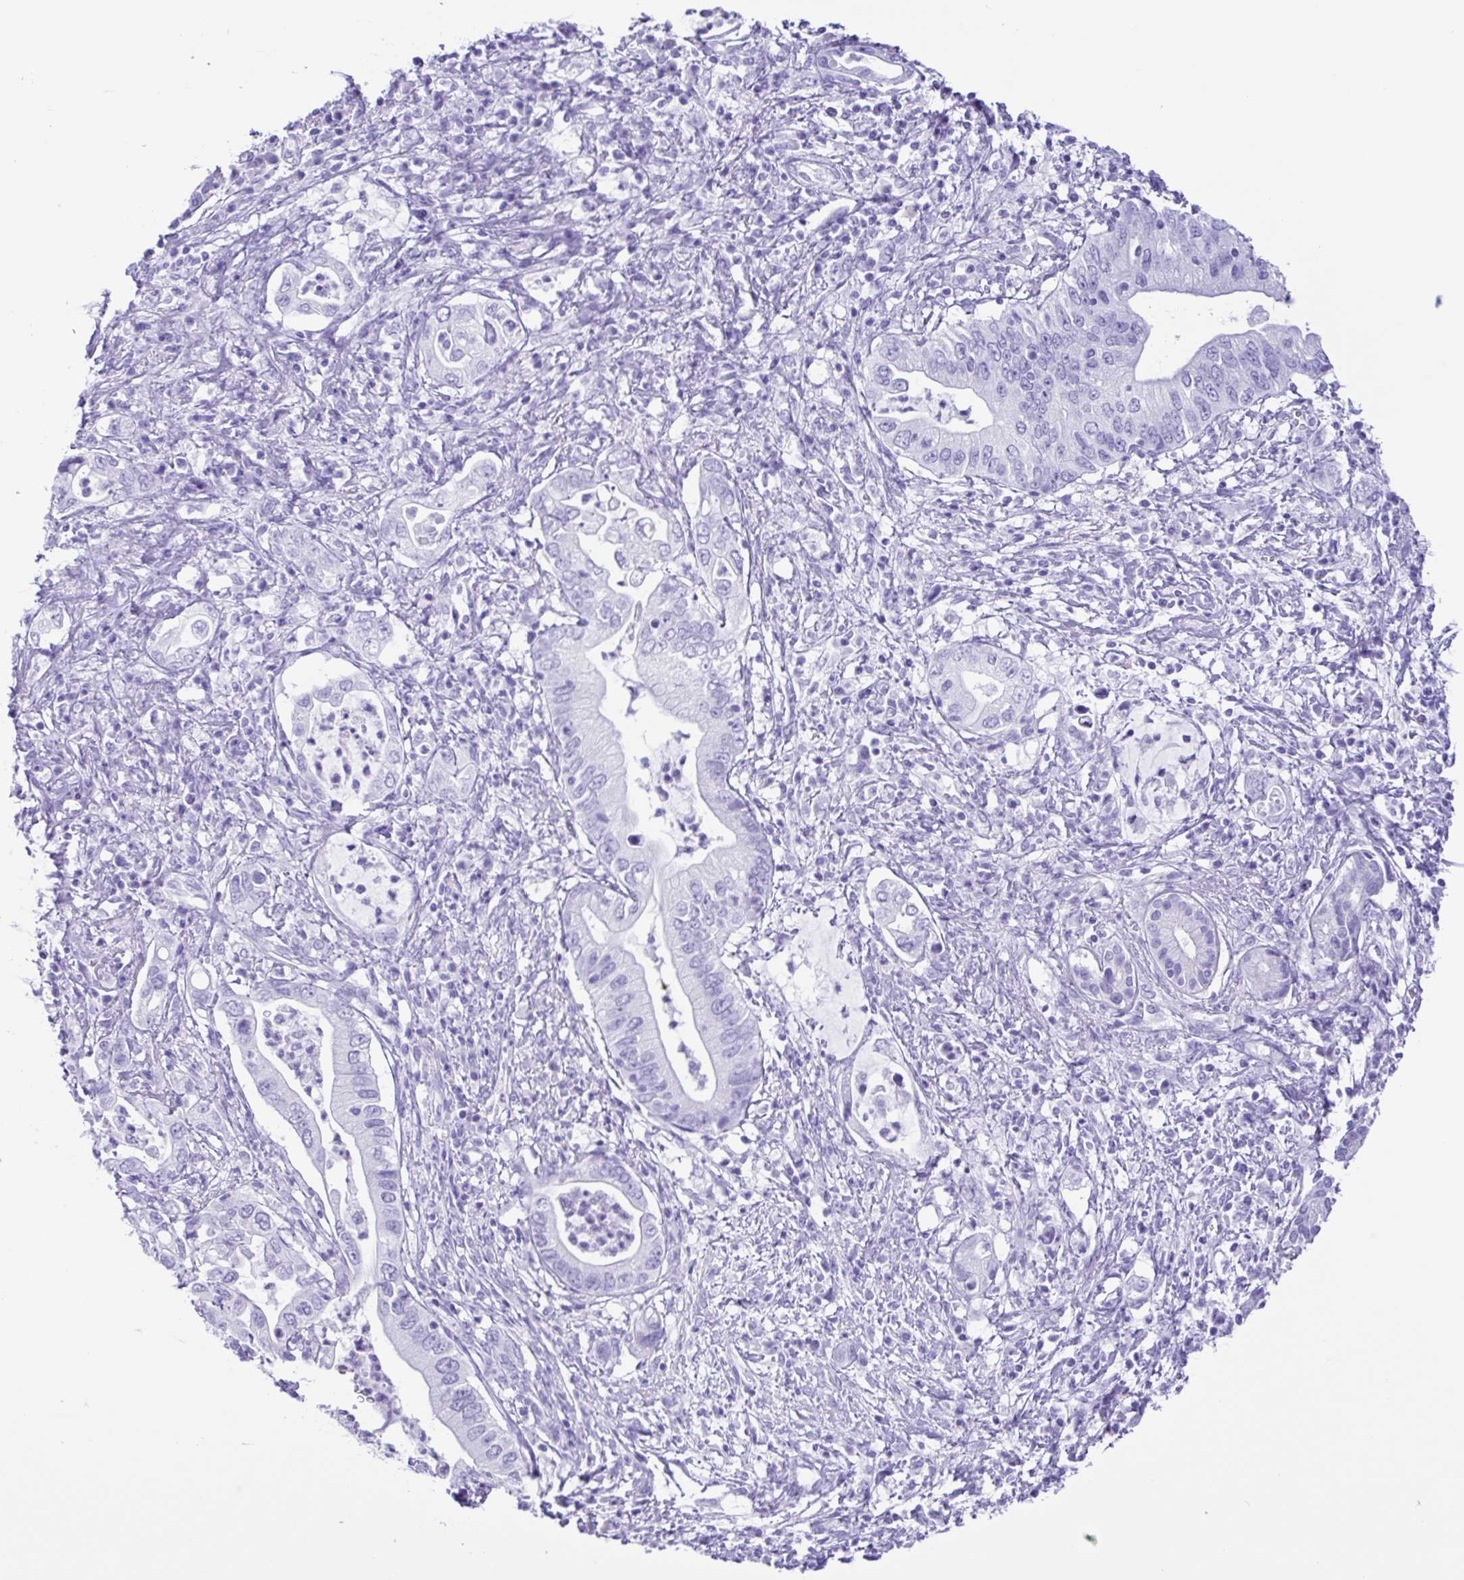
{"staining": {"intensity": "negative", "quantity": "none", "location": "none"}, "tissue": "pancreatic cancer", "cell_type": "Tumor cells", "image_type": "cancer", "snomed": [{"axis": "morphology", "description": "Adenocarcinoma, NOS"}, {"axis": "topography", "description": "Pancreas"}], "caption": "The histopathology image exhibits no staining of tumor cells in pancreatic cancer.", "gene": "CASP14", "patient": {"sex": "female", "age": 72}}